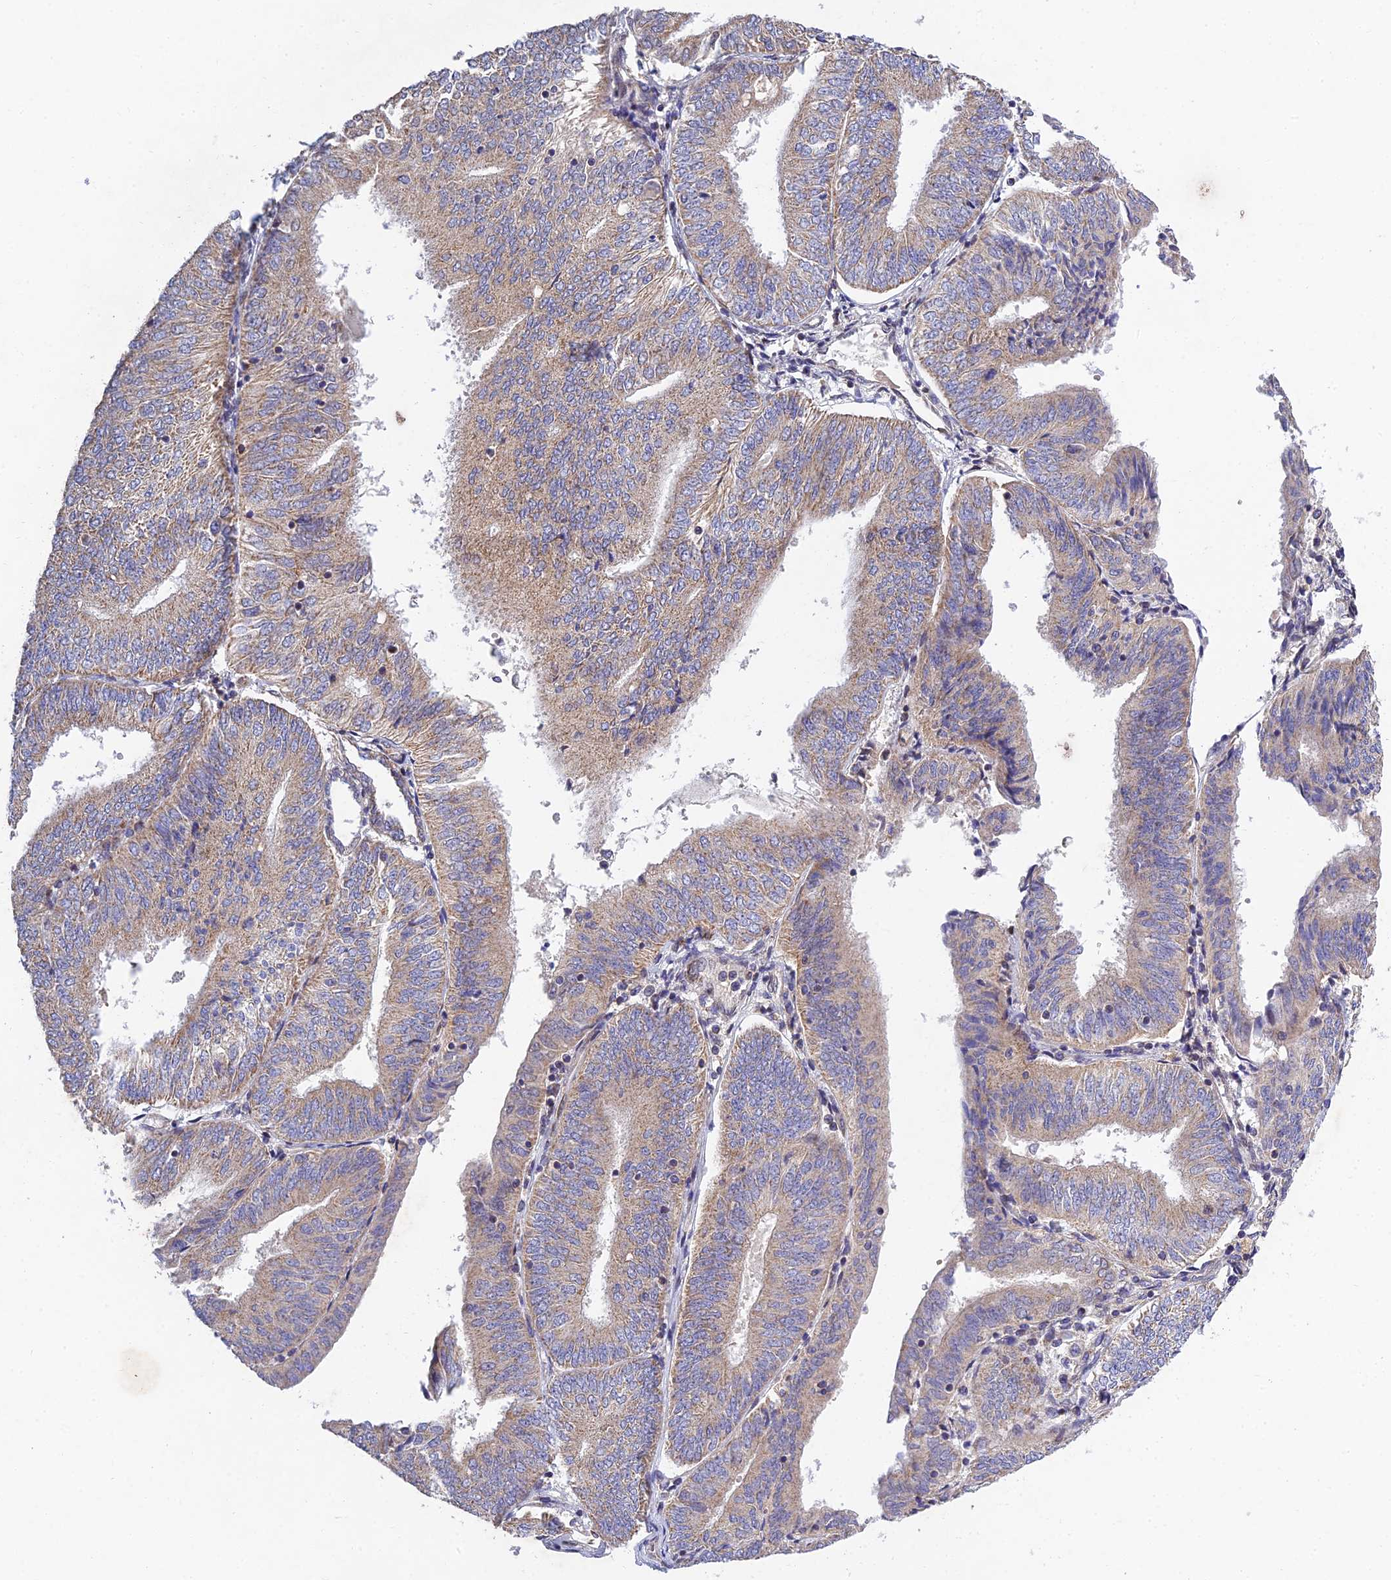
{"staining": {"intensity": "weak", "quantity": ">75%", "location": "cytoplasmic/membranous"}, "tissue": "endometrial cancer", "cell_type": "Tumor cells", "image_type": "cancer", "snomed": [{"axis": "morphology", "description": "Adenocarcinoma, NOS"}, {"axis": "topography", "description": "Endometrium"}], "caption": "Weak cytoplasmic/membranous protein expression is present in about >75% of tumor cells in adenocarcinoma (endometrial). (Stains: DAB (3,3'-diaminobenzidine) in brown, nuclei in blue, Microscopy: brightfield microscopy at high magnification).", "gene": "MGAT2", "patient": {"sex": "female", "age": 58}}